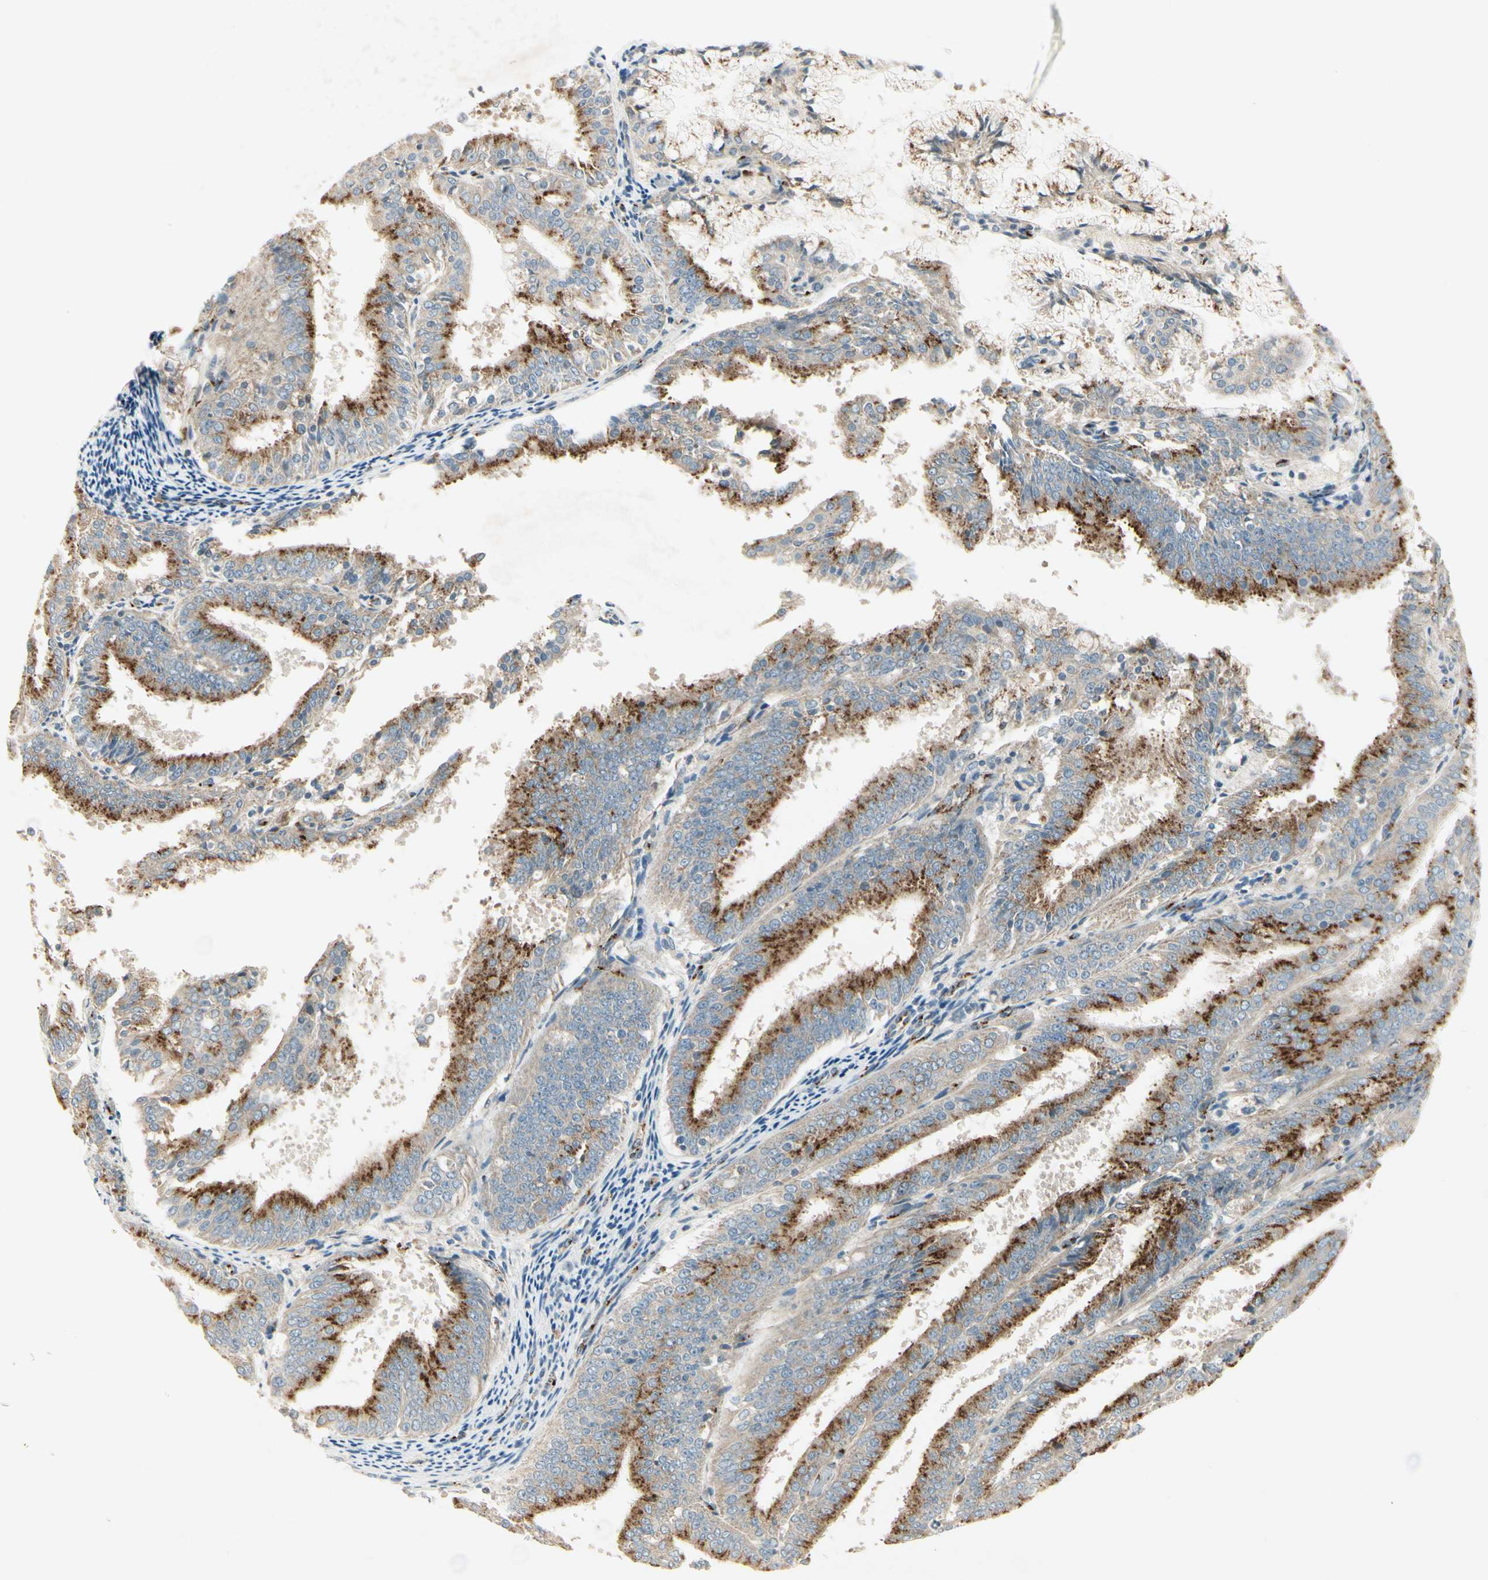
{"staining": {"intensity": "moderate", "quantity": ">75%", "location": "cytoplasmic/membranous"}, "tissue": "endometrial cancer", "cell_type": "Tumor cells", "image_type": "cancer", "snomed": [{"axis": "morphology", "description": "Adenocarcinoma, NOS"}, {"axis": "topography", "description": "Endometrium"}], "caption": "Moderate cytoplasmic/membranous positivity is appreciated in approximately >75% of tumor cells in endometrial adenocarcinoma.", "gene": "MANSC1", "patient": {"sex": "female", "age": 63}}